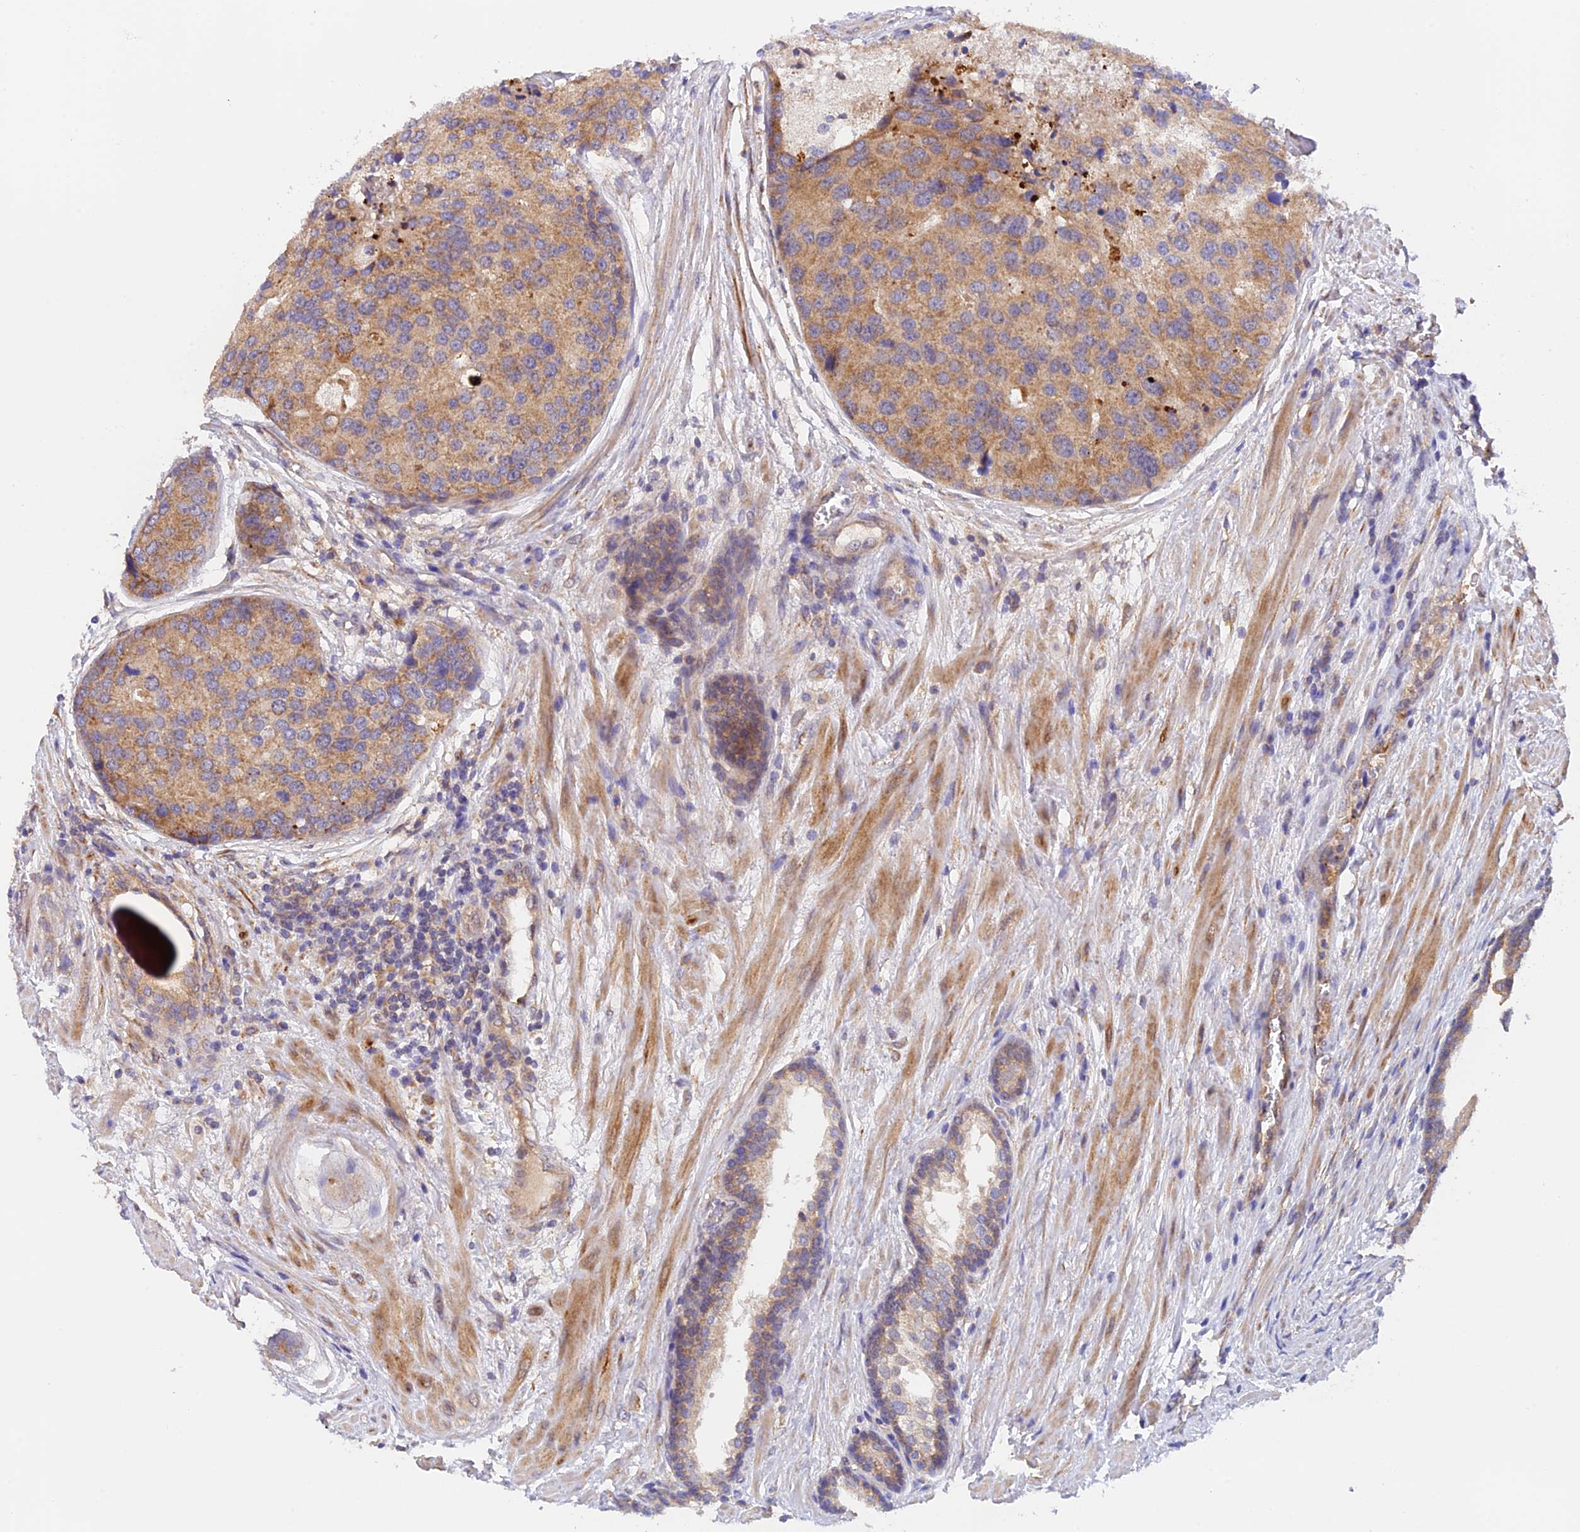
{"staining": {"intensity": "moderate", "quantity": ">75%", "location": "cytoplasmic/membranous"}, "tissue": "prostate cancer", "cell_type": "Tumor cells", "image_type": "cancer", "snomed": [{"axis": "morphology", "description": "Adenocarcinoma, High grade"}, {"axis": "topography", "description": "Prostate"}], "caption": "DAB (3,3'-diaminobenzidine) immunohistochemical staining of human prostate cancer reveals moderate cytoplasmic/membranous protein expression in approximately >75% of tumor cells.", "gene": "RANBP6", "patient": {"sex": "male", "age": 62}}